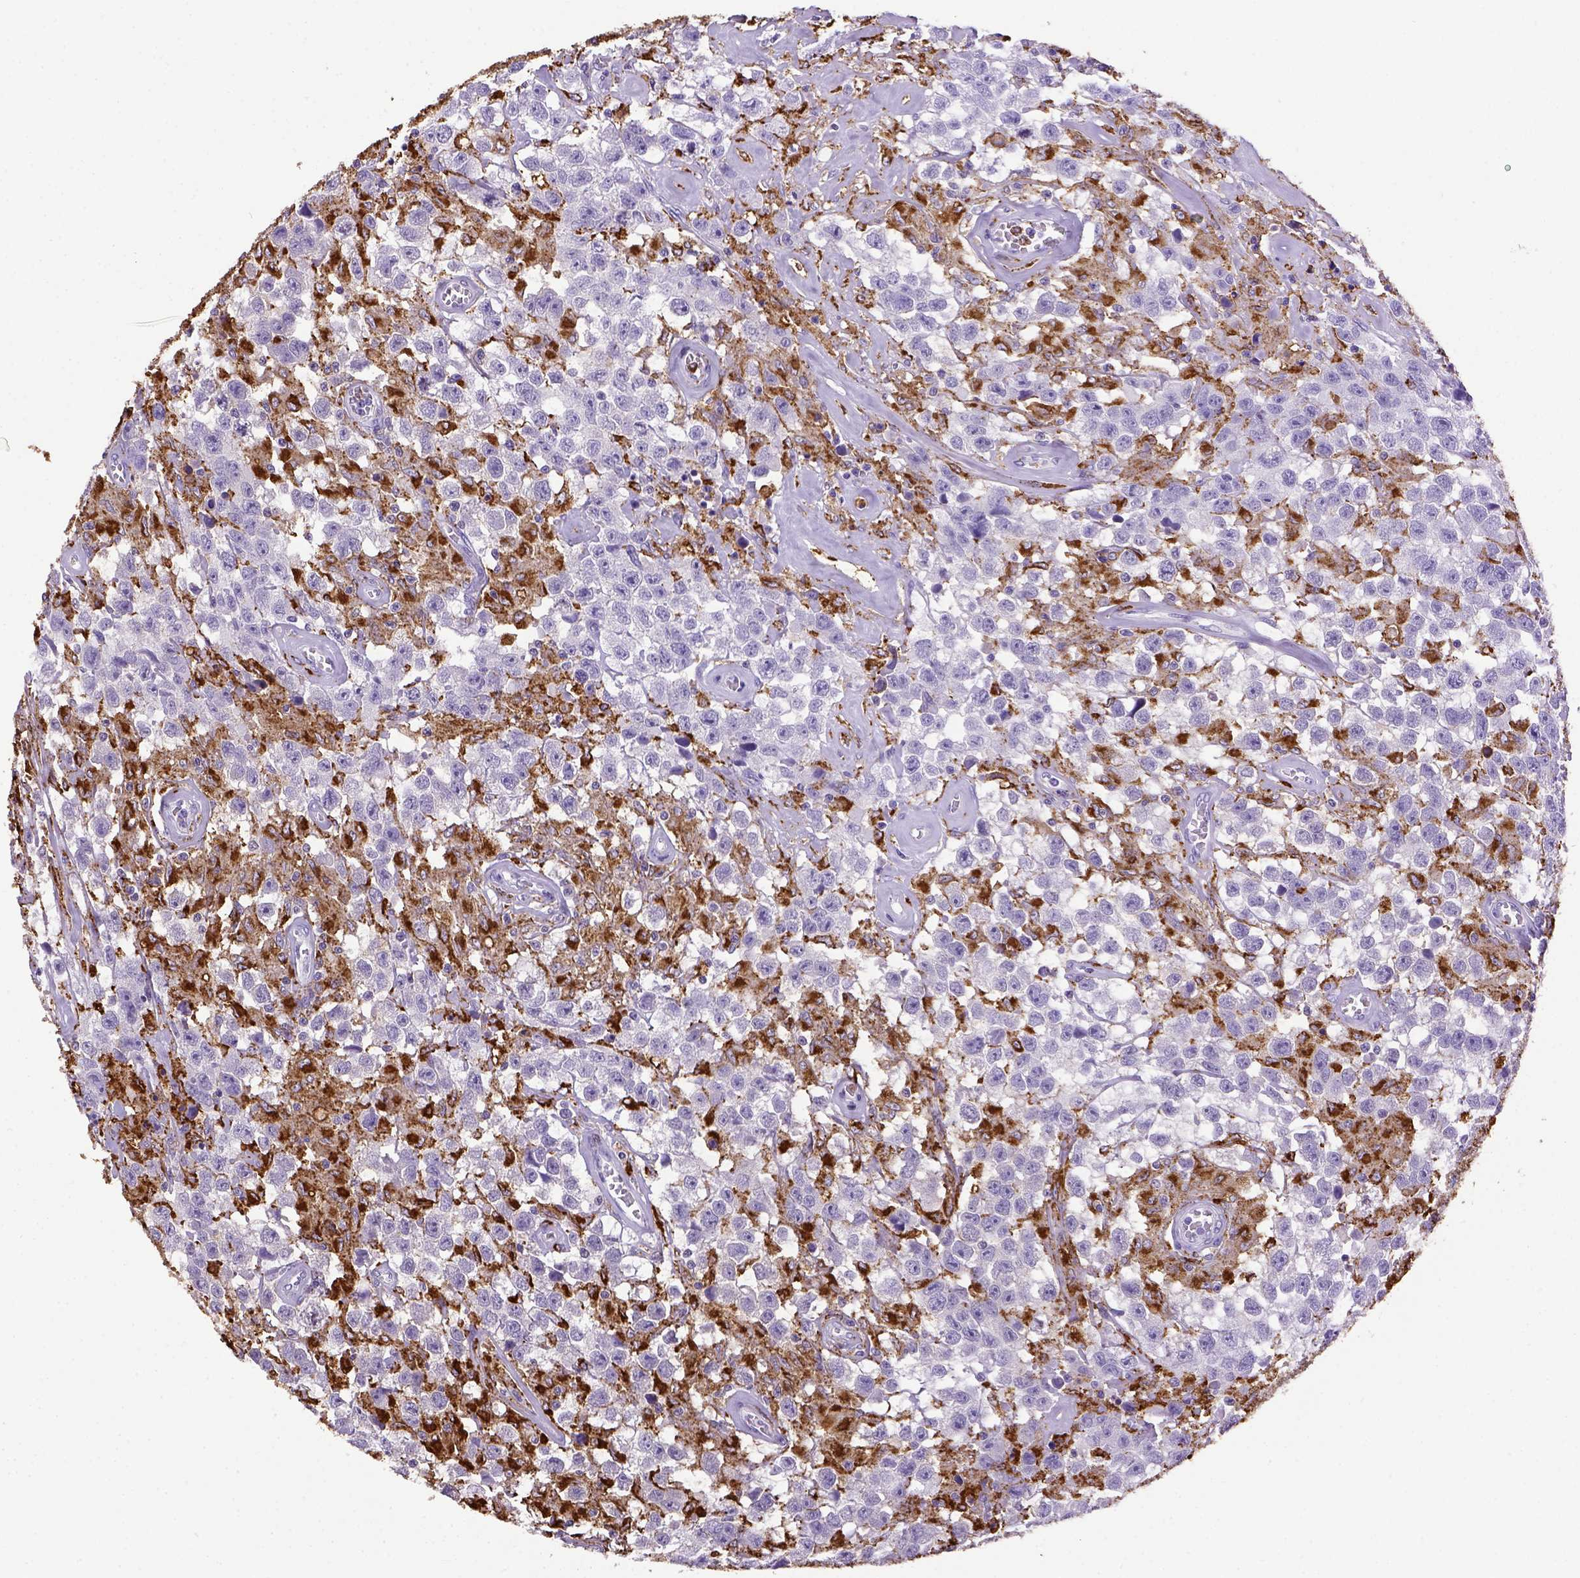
{"staining": {"intensity": "negative", "quantity": "none", "location": "none"}, "tissue": "testis cancer", "cell_type": "Tumor cells", "image_type": "cancer", "snomed": [{"axis": "morphology", "description": "Seminoma, NOS"}, {"axis": "topography", "description": "Testis"}], "caption": "The IHC micrograph has no significant positivity in tumor cells of testis cancer (seminoma) tissue. Brightfield microscopy of immunohistochemistry (IHC) stained with DAB (3,3'-diaminobenzidine) (brown) and hematoxylin (blue), captured at high magnification.", "gene": "CD68", "patient": {"sex": "male", "age": 43}}